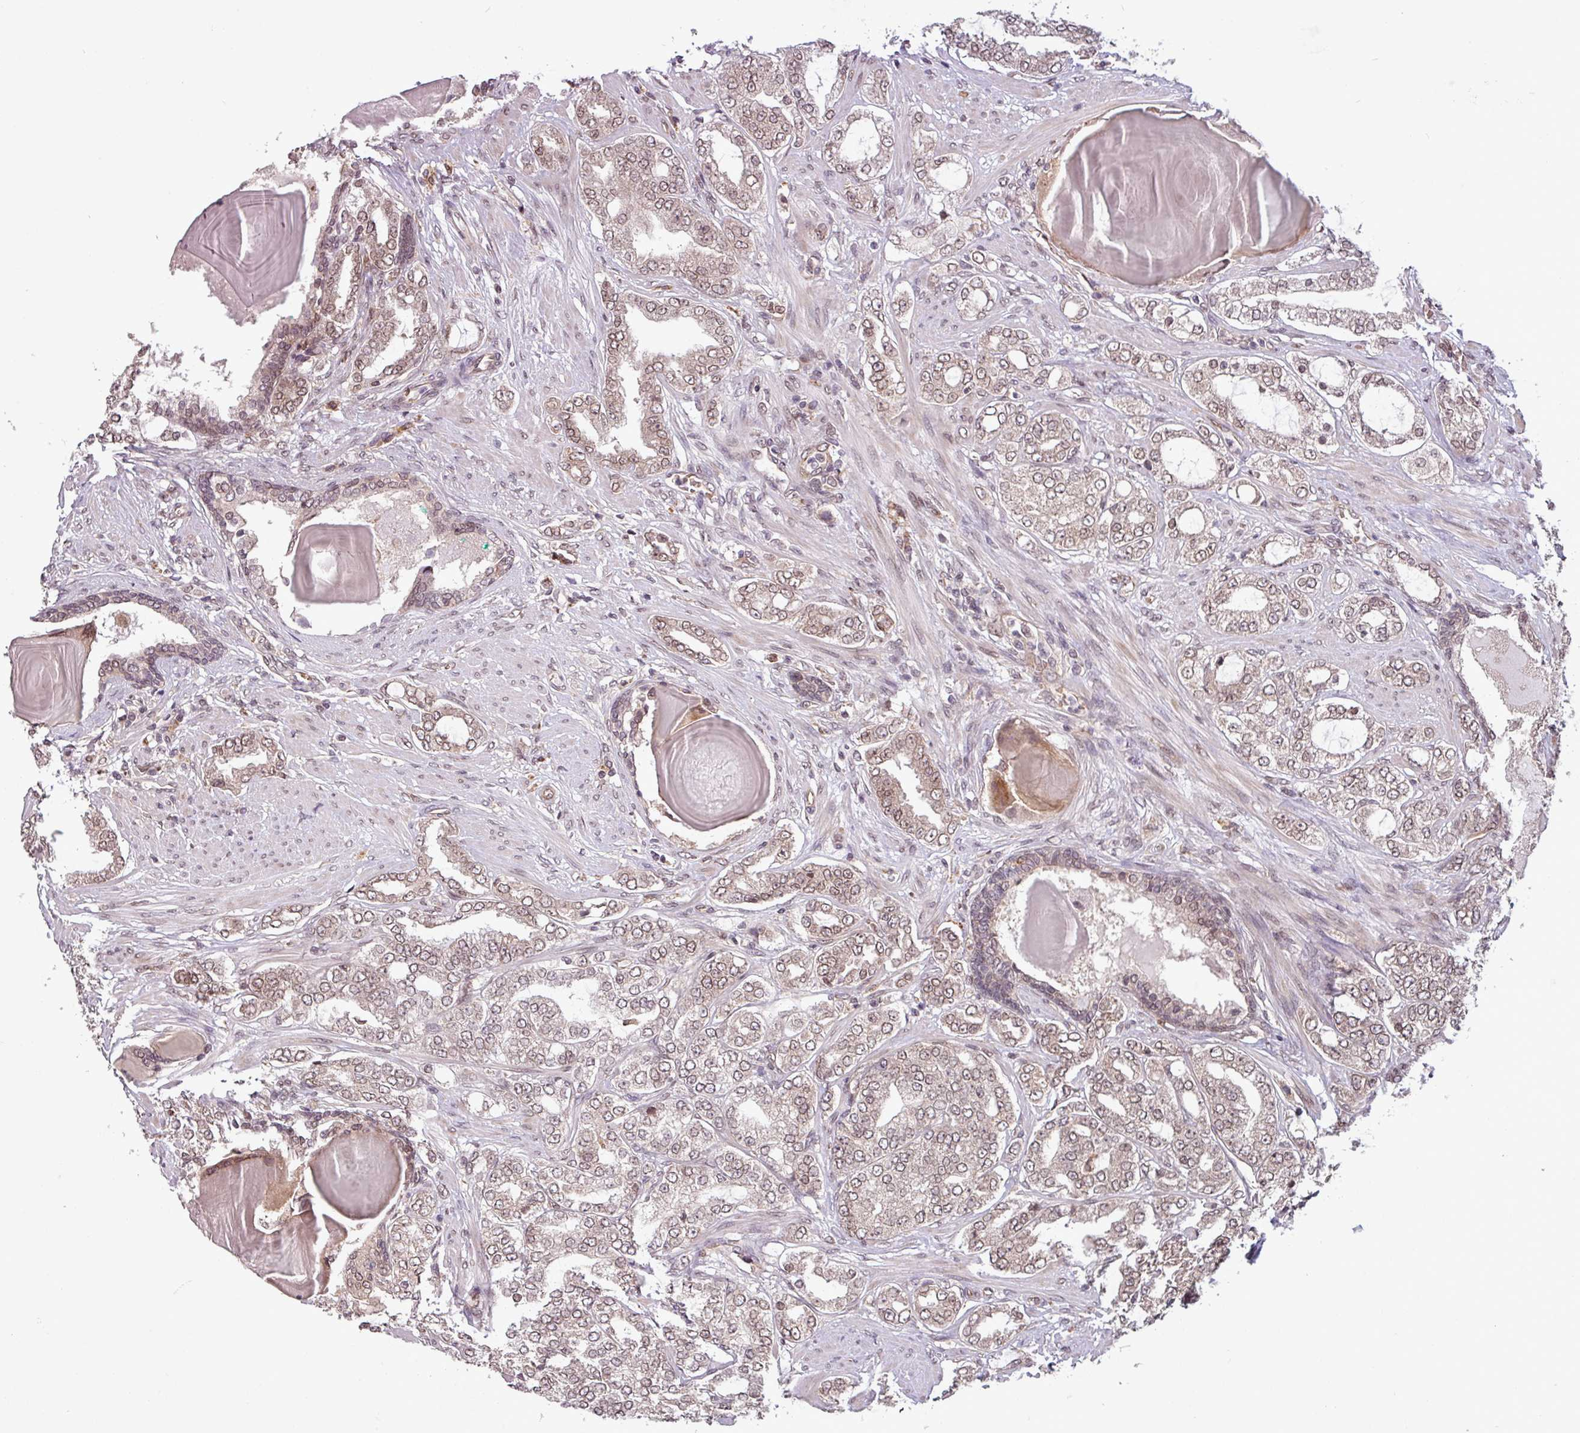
{"staining": {"intensity": "weak", "quantity": "25%-75%", "location": "cytoplasmic/membranous,nuclear"}, "tissue": "prostate cancer", "cell_type": "Tumor cells", "image_type": "cancer", "snomed": [{"axis": "morphology", "description": "Adenocarcinoma, High grade"}, {"axis": "topography", "description": "Prostate"}], "caption": "Immunohistochemical staining of human prostate high-grade adenocarcinoma demonstrates low levels of weak cytoplasmic/membranous and nuclear expression in about 25%-75% of tumor cells.", "gene": "RBM4B", "patient": {"sex": "male", "age": 64}}